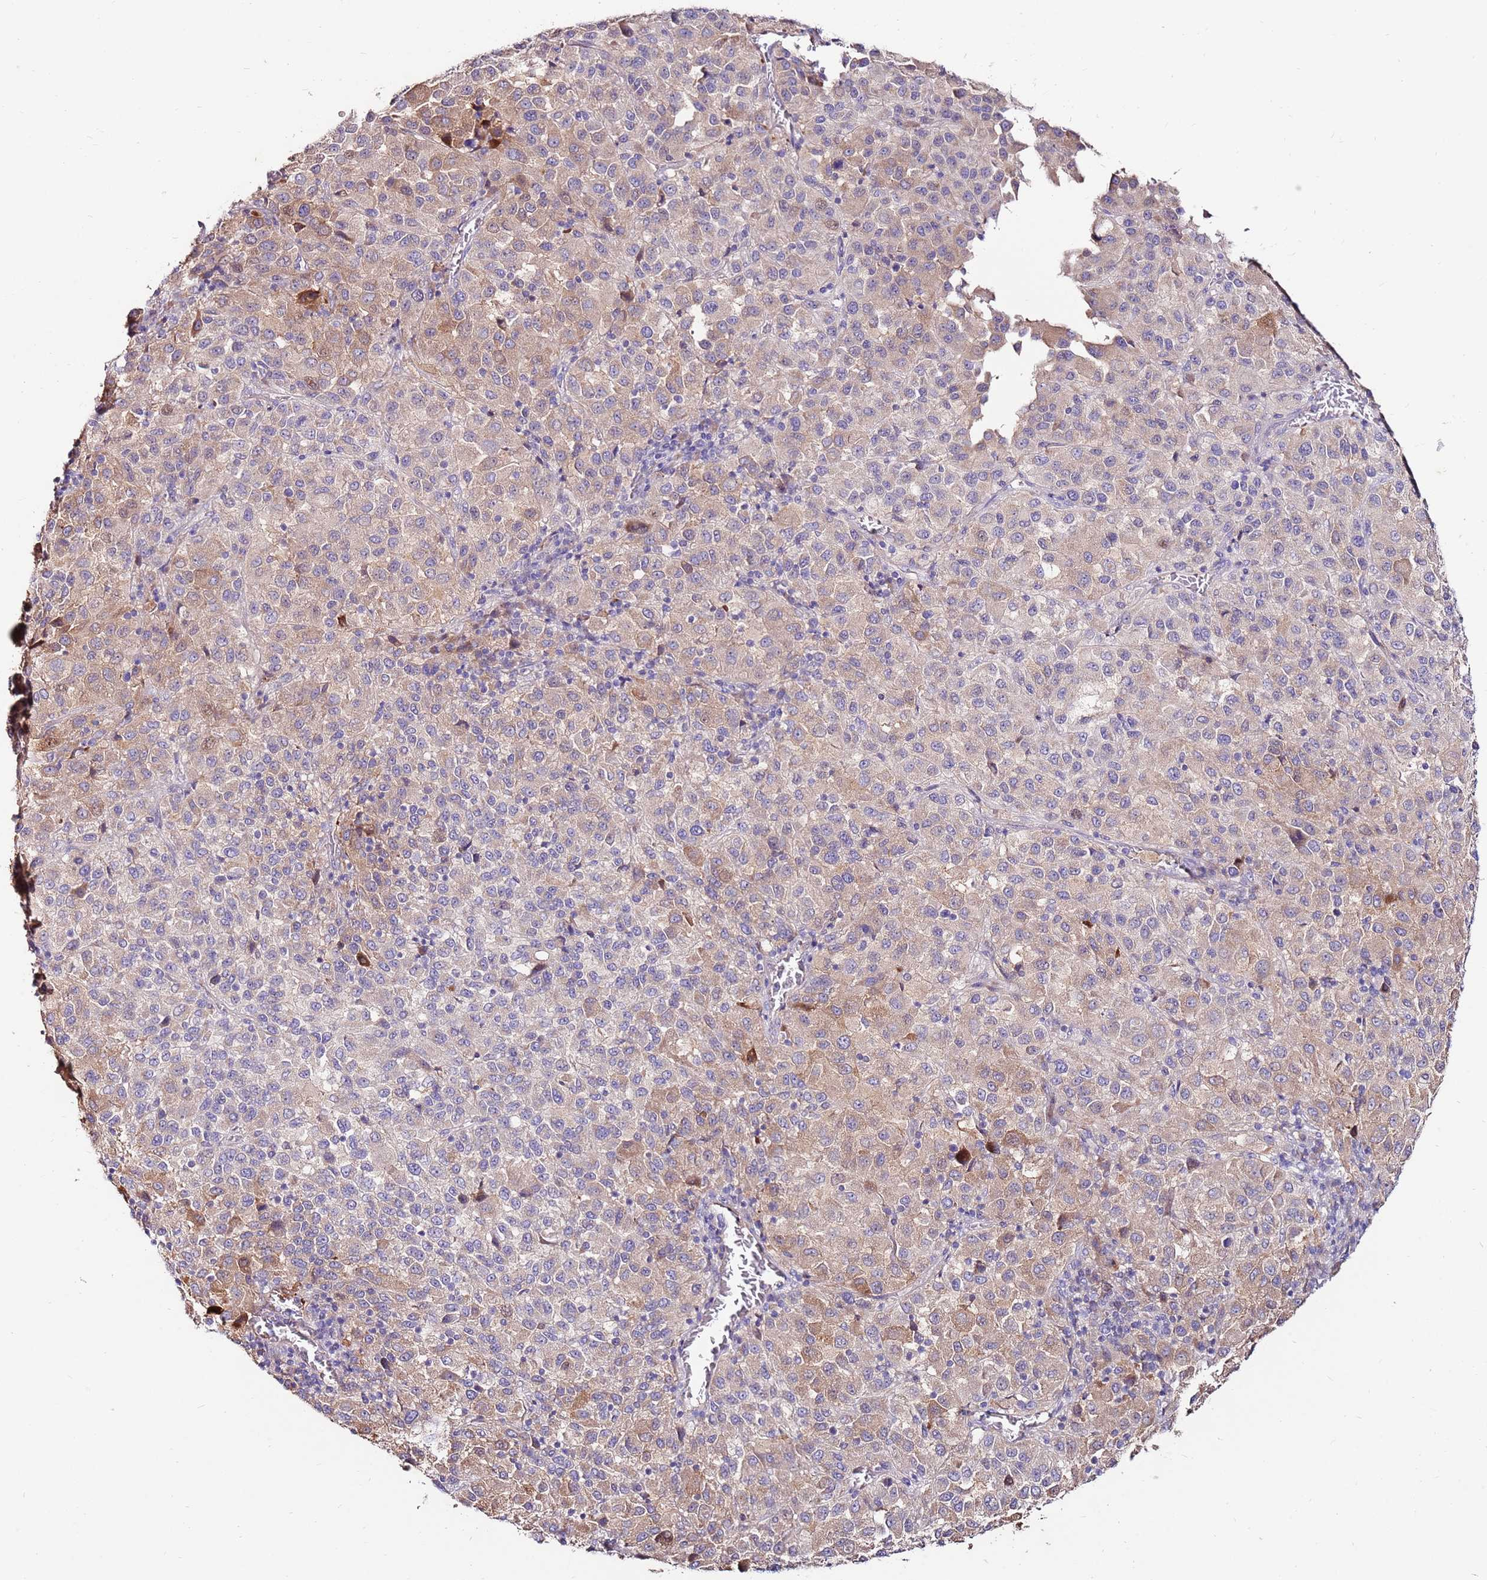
{"staining": {"intensity": "weak", "quantity": "<25%", "location": "cytoplasmic/membranous"}, "tissue": "melanoma", "cell_type": "Tumor cells", "image_type": "cancer", "snomed": [{"axis": "morphology", "description": "Malignant melanoma, Metastatic site"}, {"axis": "topography", "description": "Lung"}], "caption": "Tumor cells show no significant positivity in melanoma.", "gene": "SLC44A4", "patient": {"sex": "male", "age": 64}}